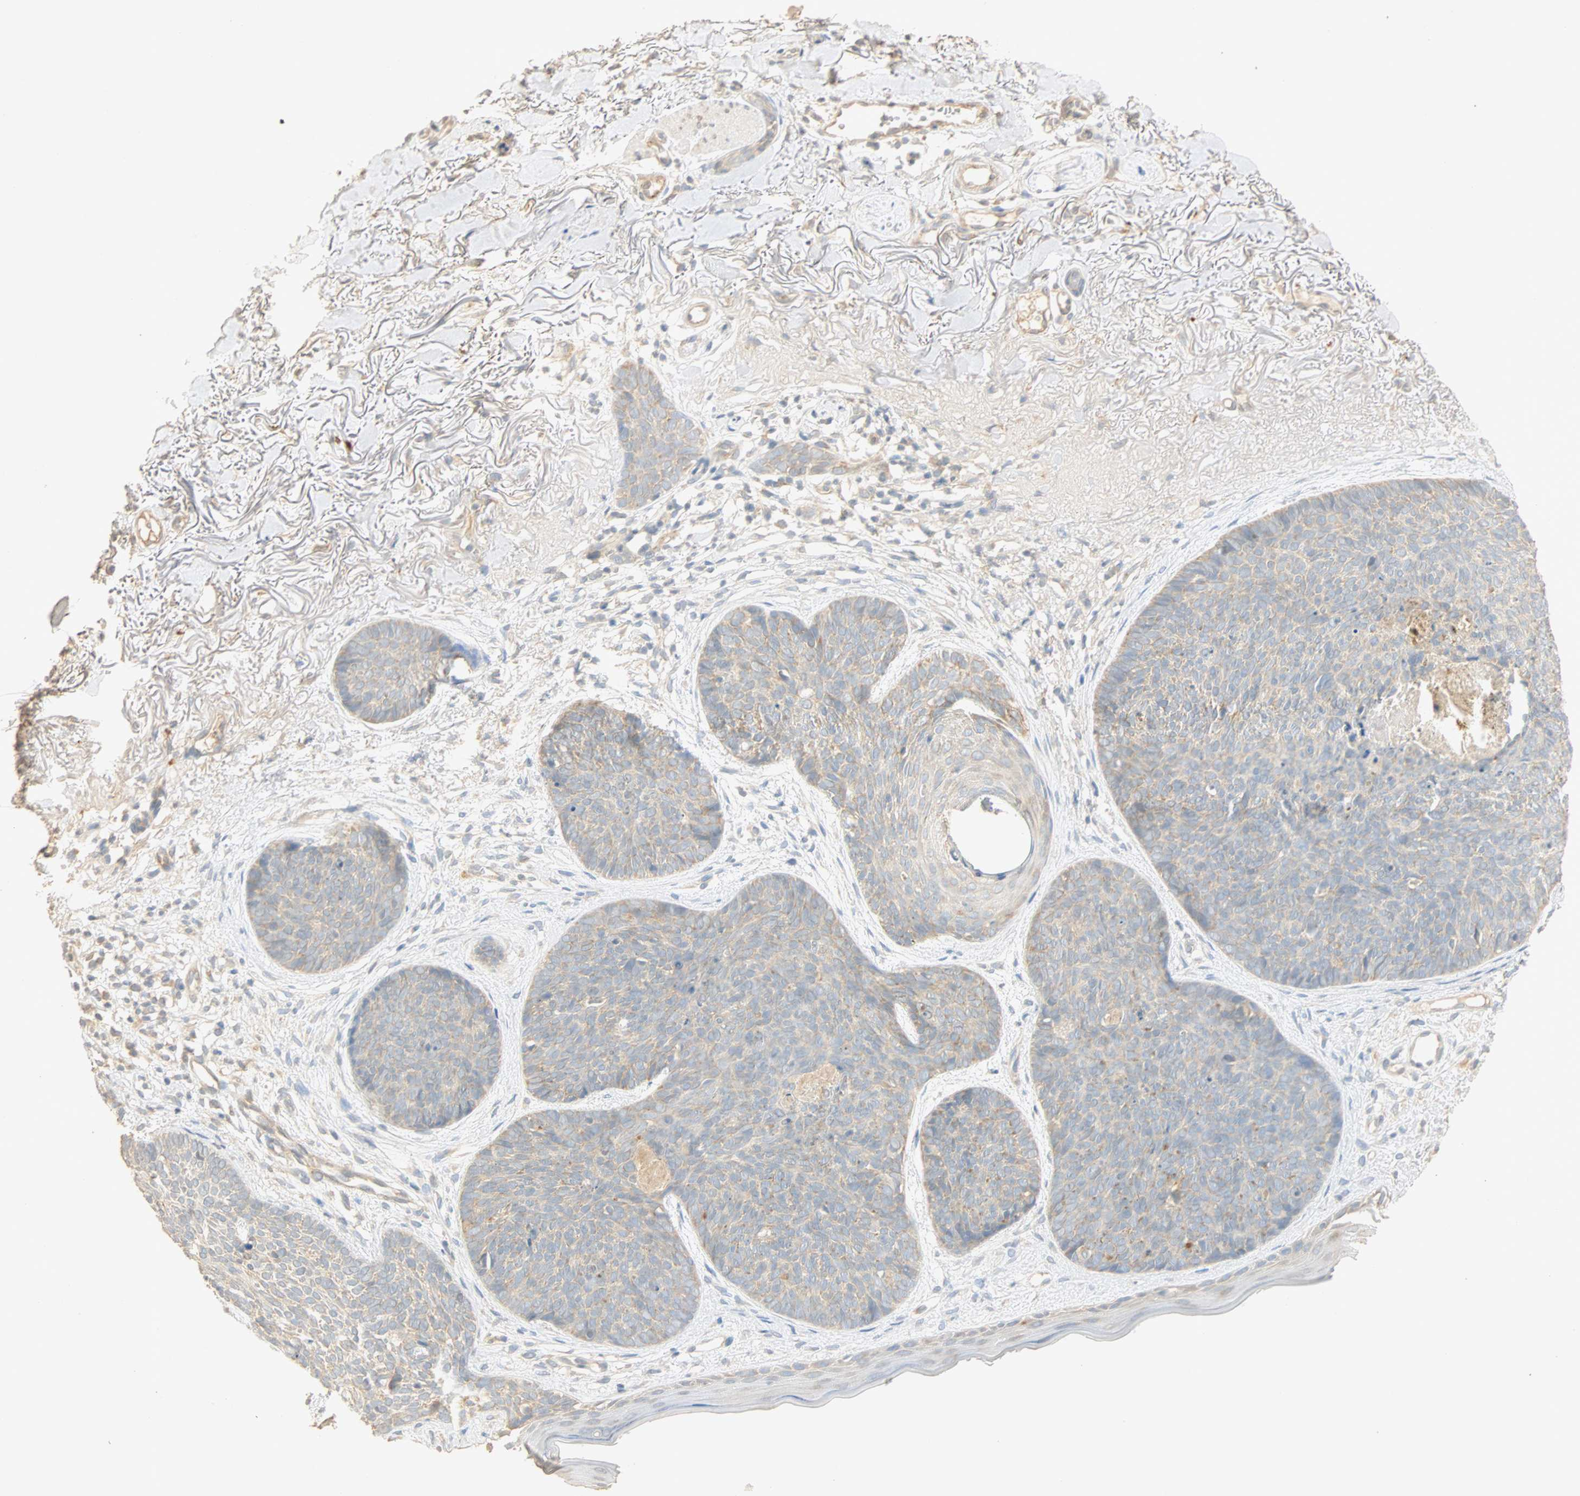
{"staining": {"intensity": "weak", "quantity": "<25%", "location": "cytoplasmic/membranous"}, "tissue": "skin cancer", "cell_type": "Tumor cells", "image_type": "cancer", "snomed": [{"axis": "morphology", "description": "Normal tissue, NOS"}, {"axis": "morphology", "description": "Basal cell carcinoma"}, {"axis": "topography", "description": "Skin"}], "caption": "This is an IHC photomicrograph of human skin basal cell carcinoma. There is no positivity in tumor cells.", "gene": "SELENBP1", "patient": {"sex": "female", "age": 70}}